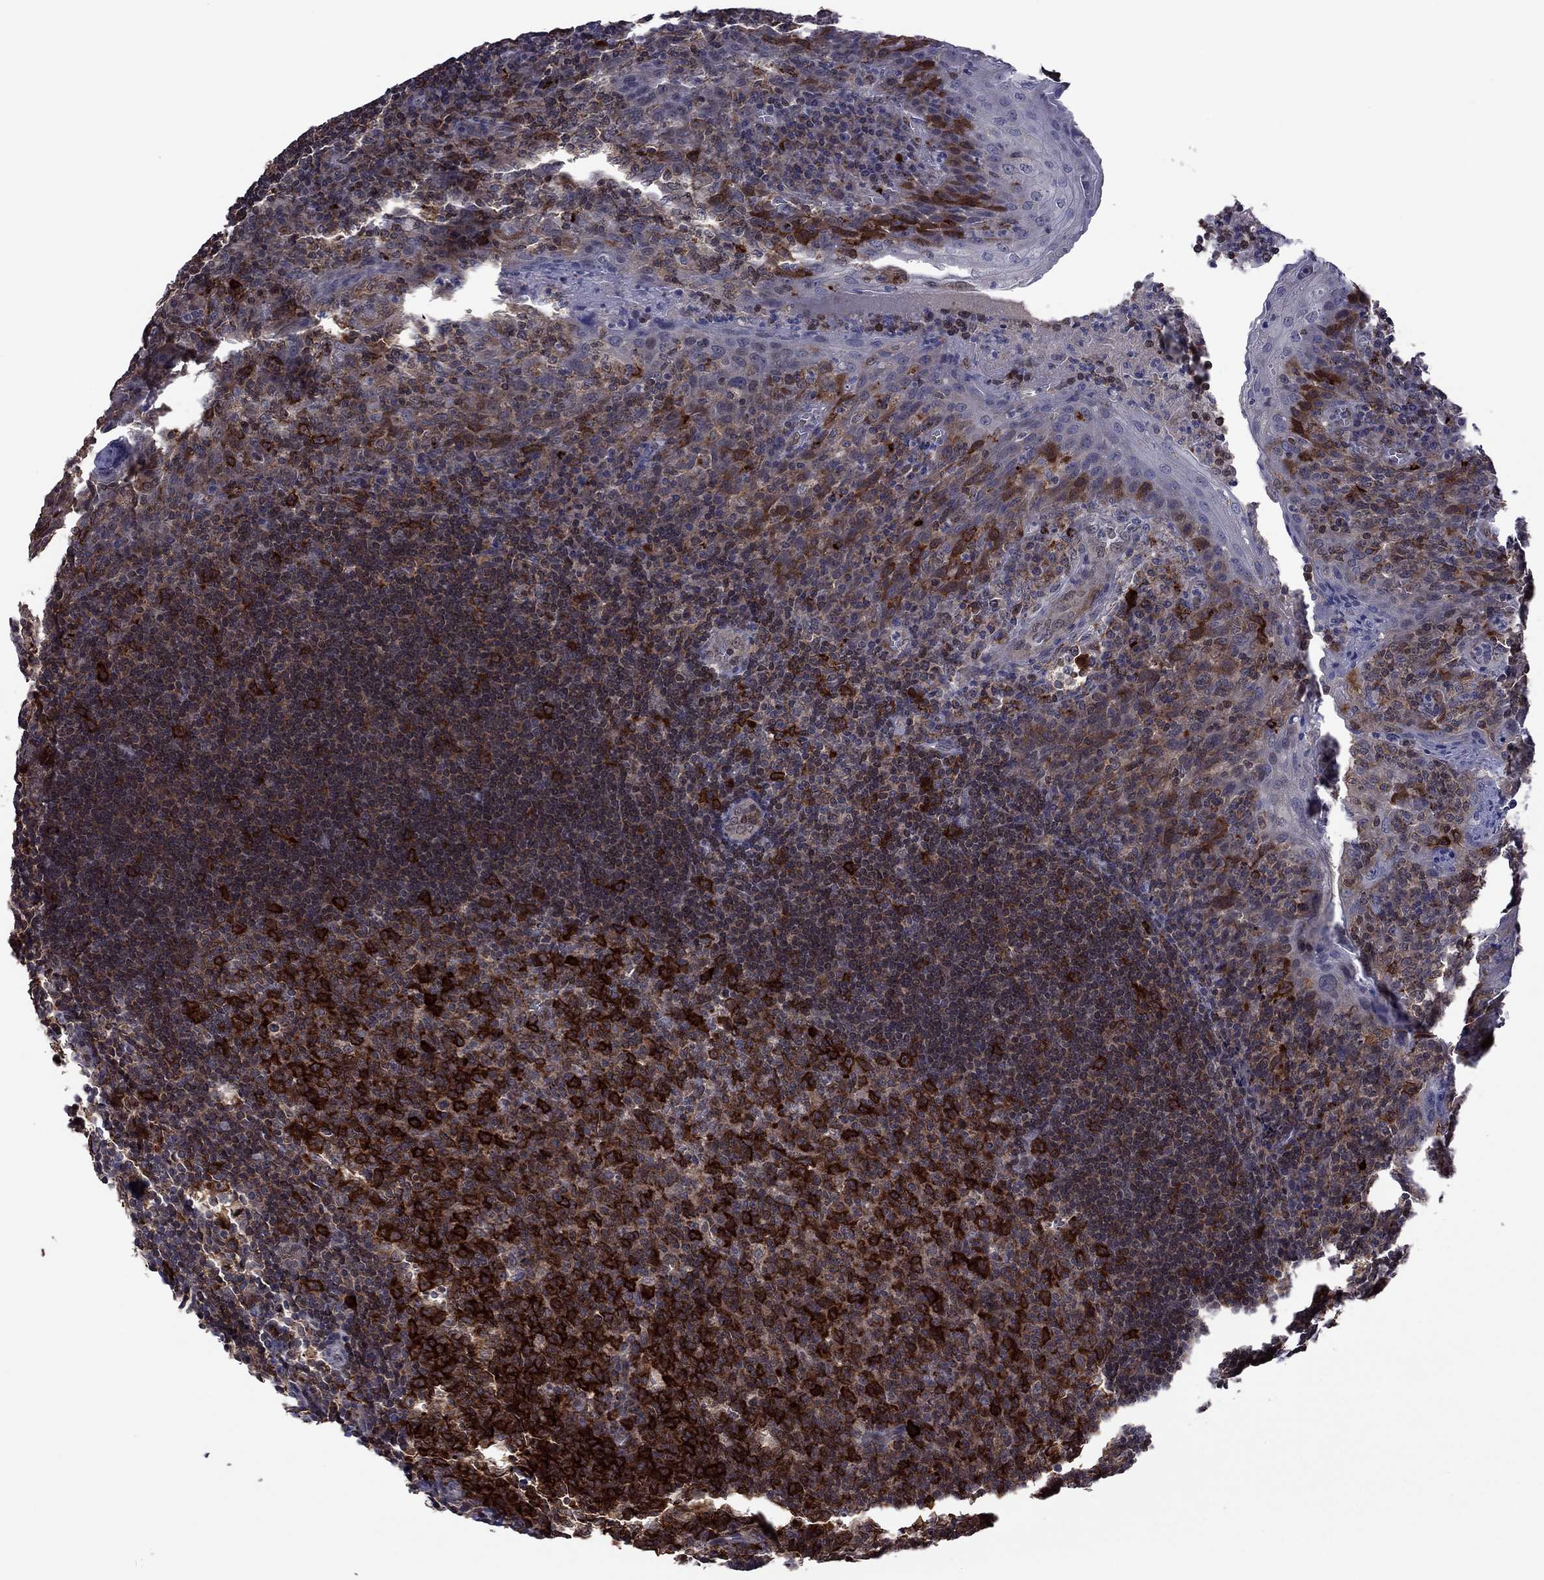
{"staining": {"intensity": "strong", "quantity": "25%-75%", "location": "cytoplasmic/membranous"}, "tissue": "tonsil", "cell_type": "Germinal center cells", "image_type": "normal", "snomed": [{"axis": "morphology", "description": "Normal tissue, NOS"}, {"axis": "topography", "description": "Tonsil"}], "caption": "Protein staining reveals strong cytoplasmic/membranous expression in about 25%-75% of germinal center cells in unremarkable tonsil. (IHC, brightfield microscopy, high magnification).", "gene": "GPAA1", "patient": {"sex": "male", "age": 17}}